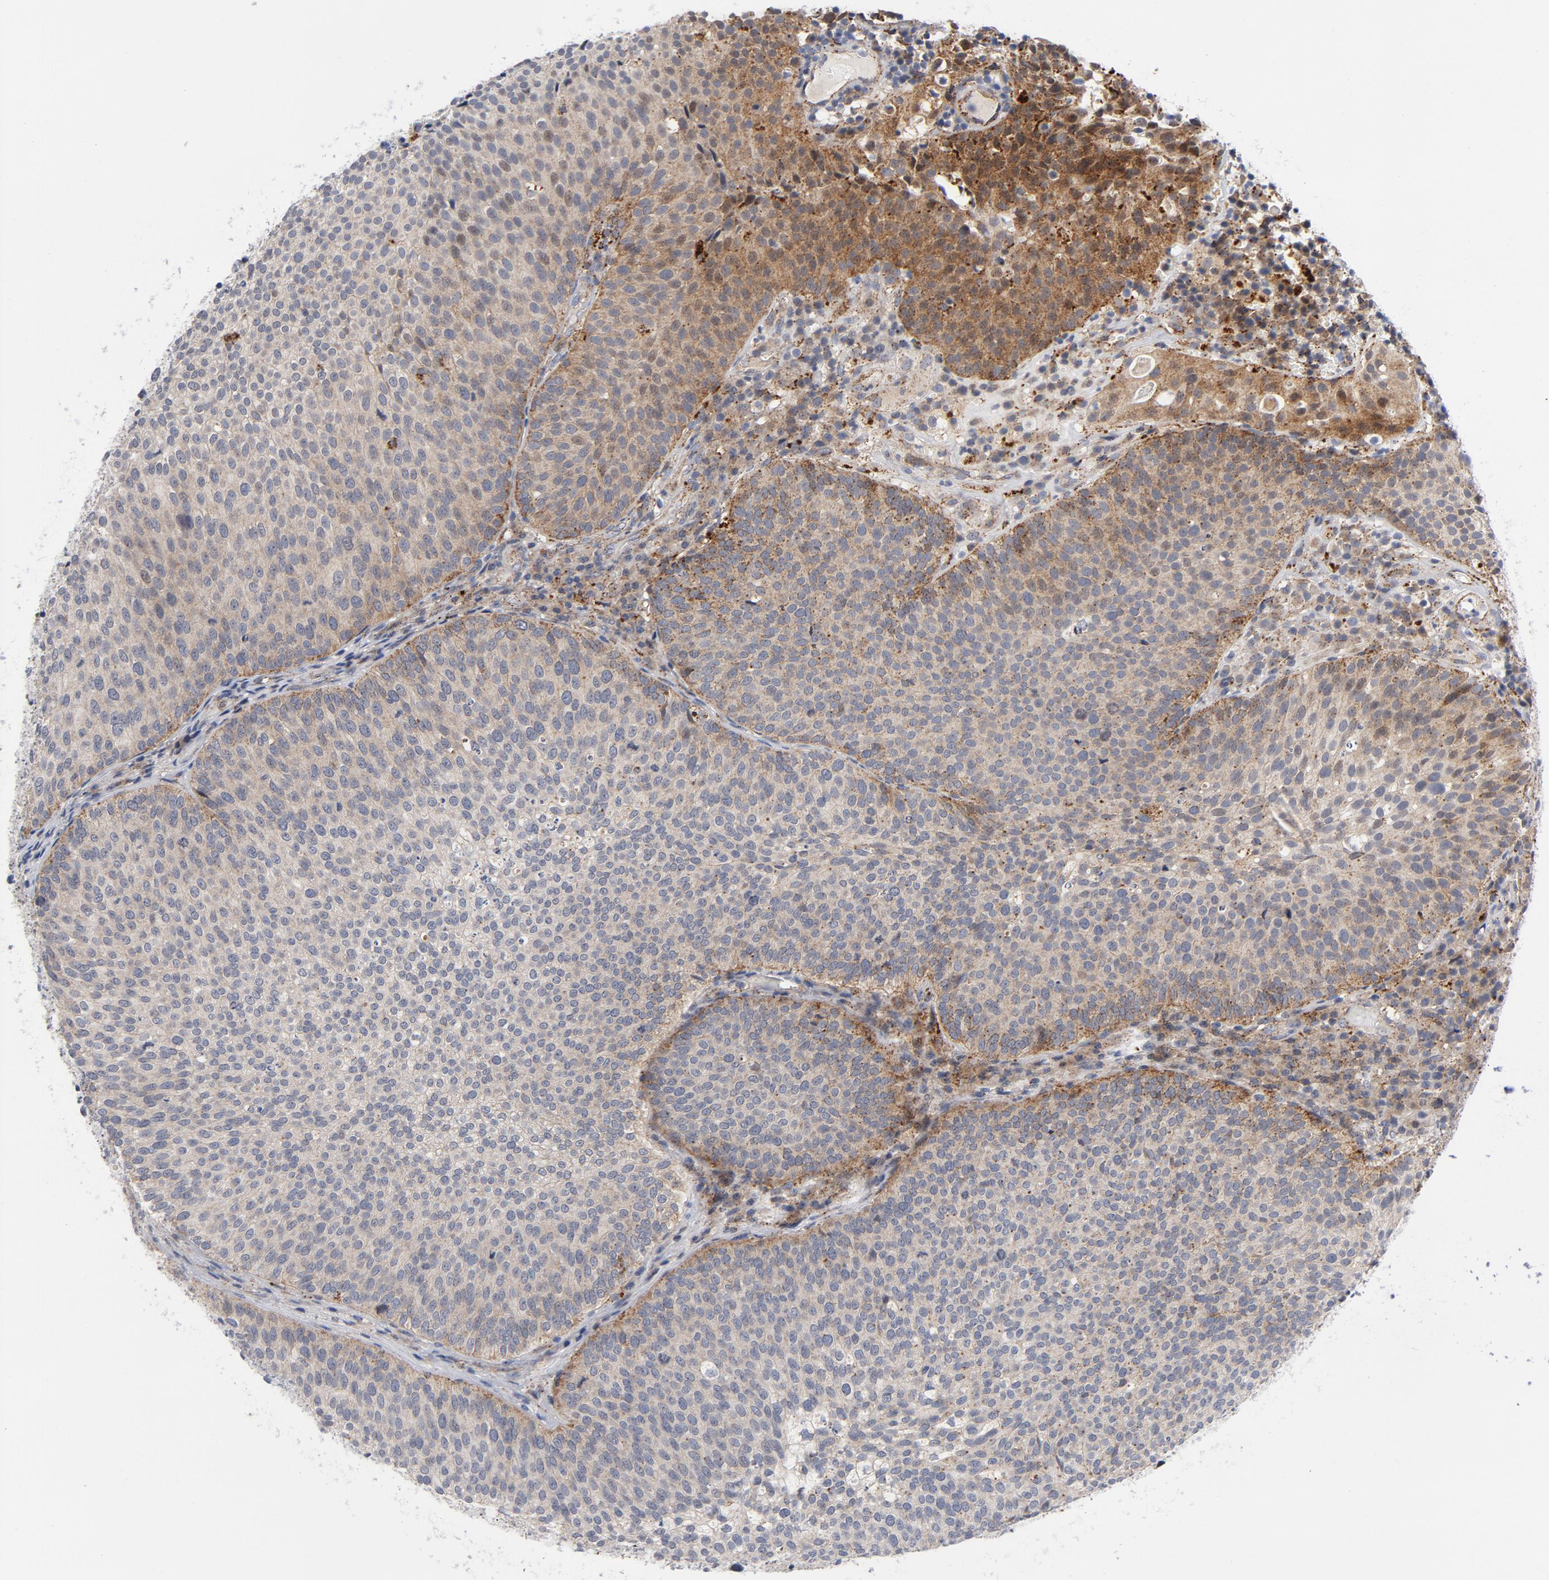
{"staining": {"intensity": "moderate", "quantity": "25%-75%", "location": "cytoplasmic/membranous"}, "tissue": "urothelial cancer", "cell_type": "Tumor cells", "image_type": "cancer", "snomed": [{"axis": "morphology", "description": "Urothelial carcinoma, Low grade"}, {"axis": "topography", "description": "Urinary bladder"}], "caption": "Human urothelial carcinoma (low-grade) stained for a protein (brown) displays moderate cytoplasmic/membranous positive expression in approximately 25%-75% of tumor cells.", "gene": "AKT2", "patient": {"sex": "male", "age": 85}}